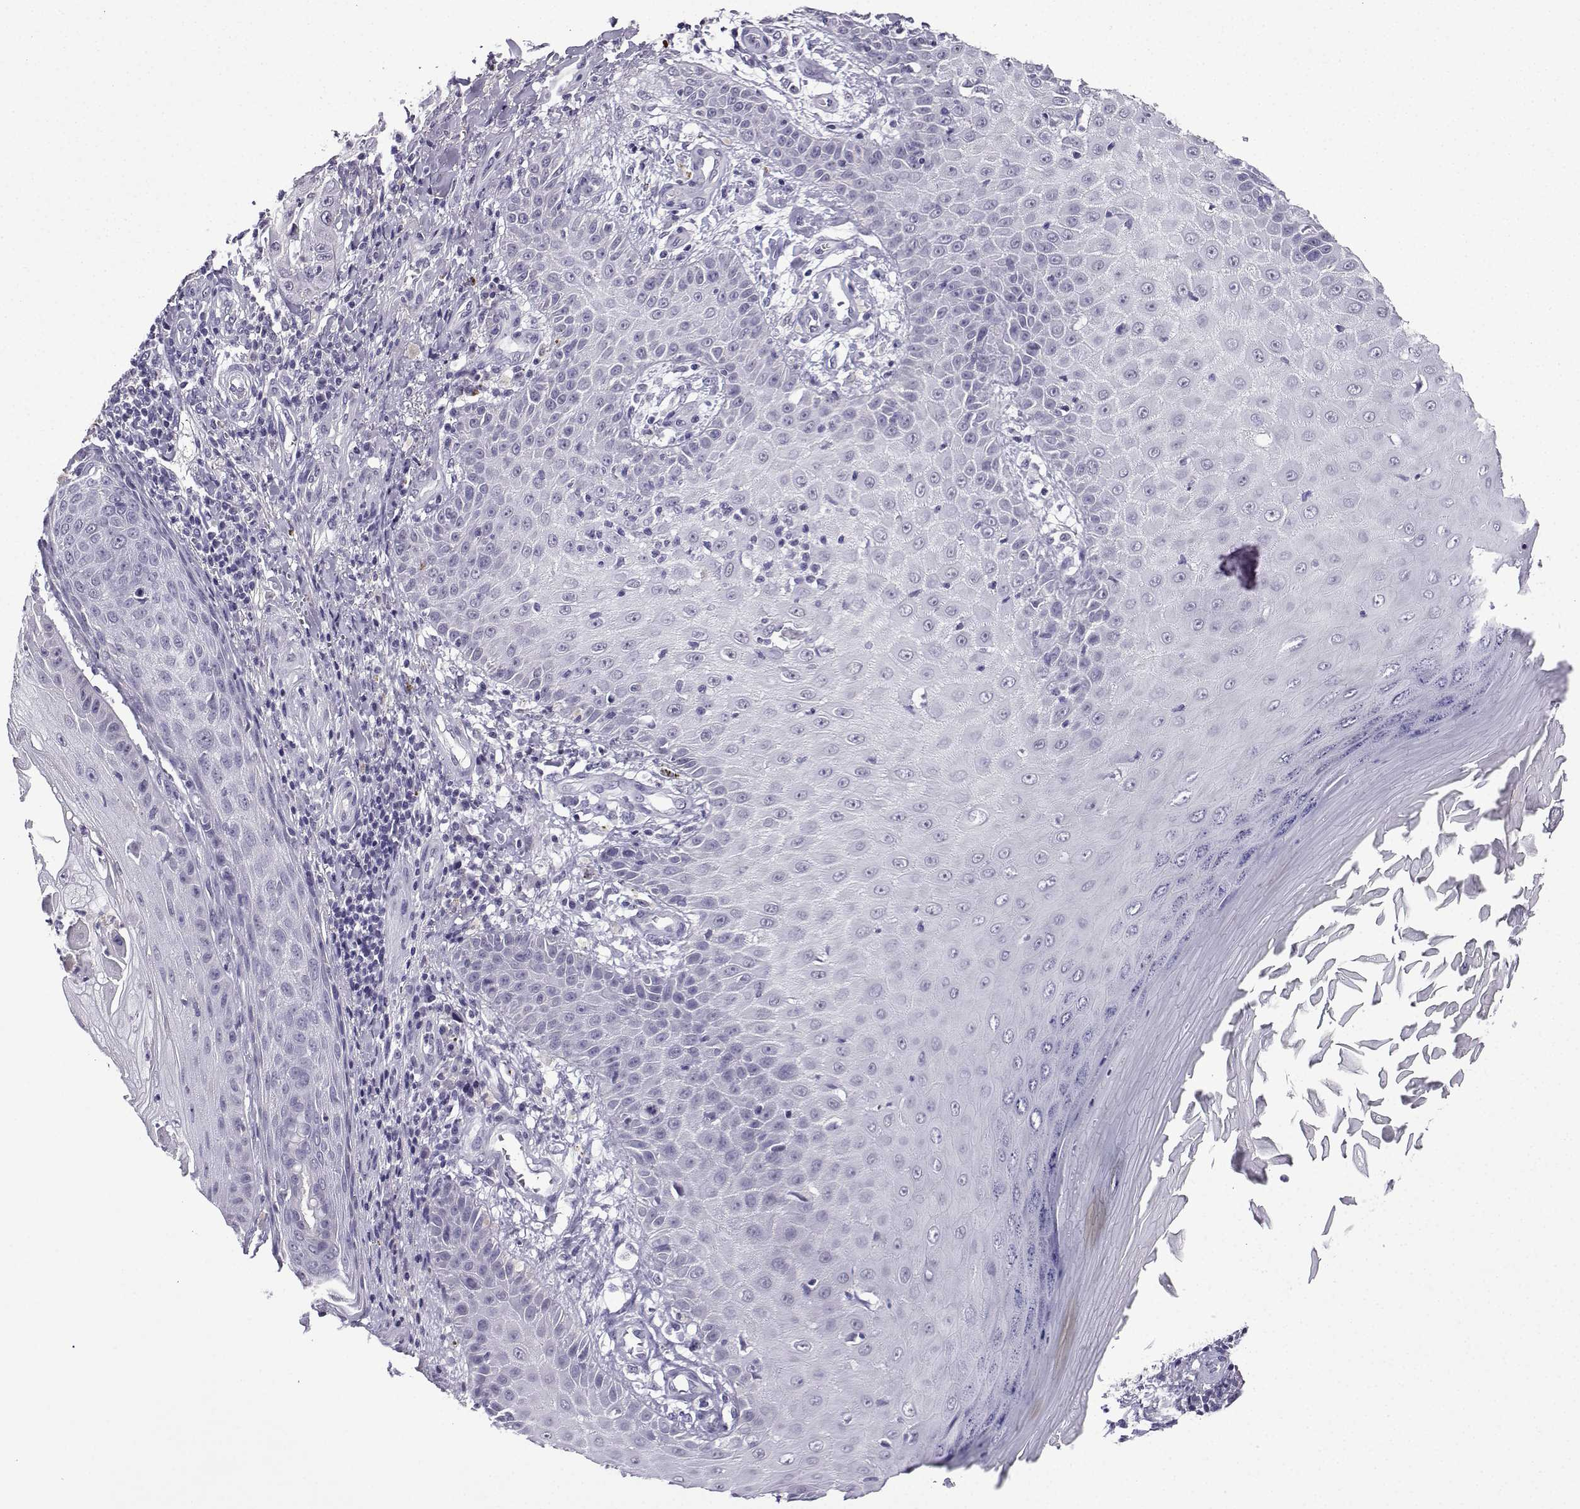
{"staining": {"intensity": "negative", "quantity": "none", "location": "none"}, "tissue": "skin cancer", "cell_type": "Tumor cells", "image_type": "cancer", "snomed": [{"axis": "morphology", "description": "Squamous cell carcinoma, NOS"}, {"axis": "topography", "description": "Skin"}], "caption": "IHC image of human skin squamous cell carcinoma stained for a protein (brown), which exhibits no positivity in tumor cells. (DAB immunohistochemistry (IHC) with hematoxylin counter stain).", "gene": "LRFN2", "patient": {"sex": "male", "age": 70}}